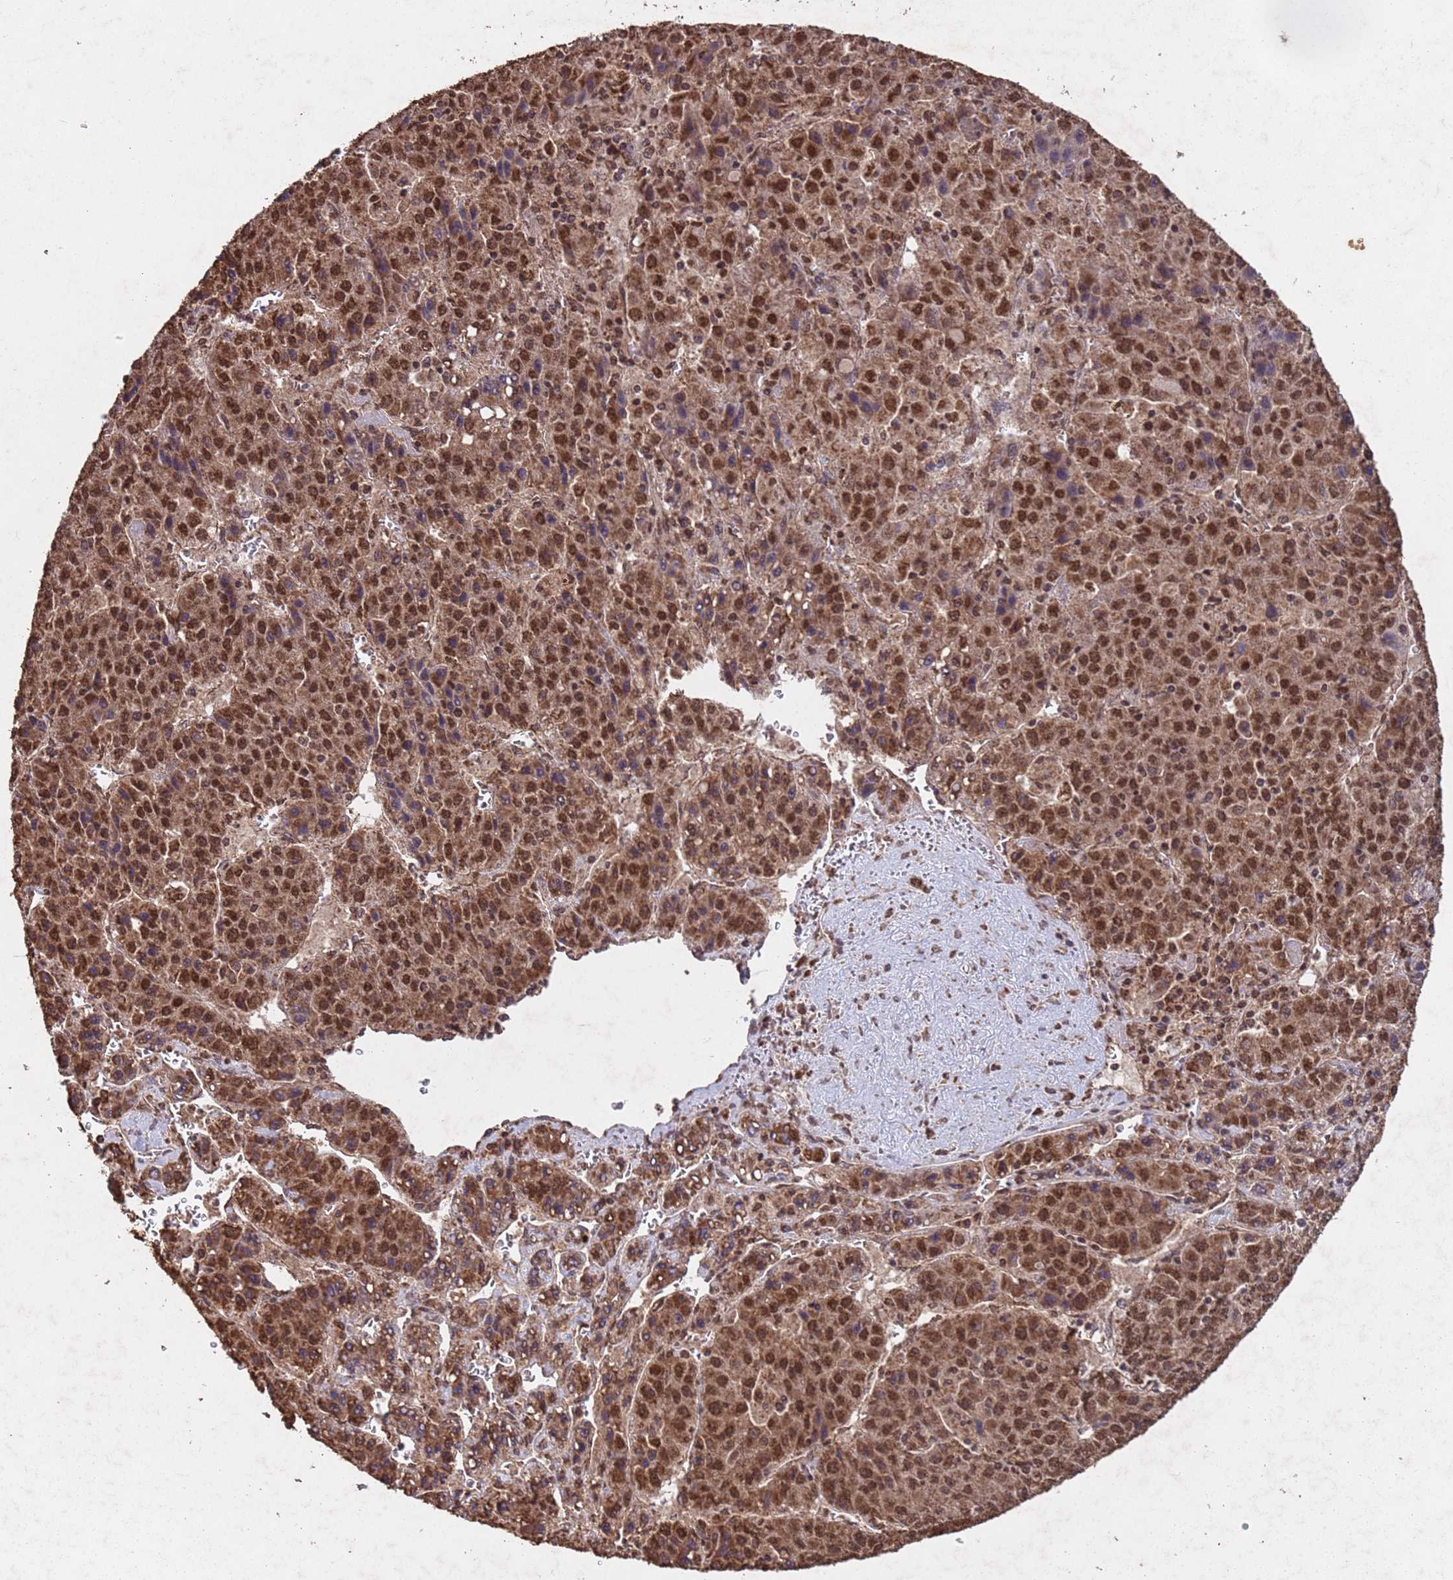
{"staining": {"intensity": "moderate", "quantity": ">75%", "location": "nuclear"}, "tissue": "liver cancer", "cell_type": "Tumor cells", "image_type": "cancer", "snomed": [{"axis": "morphology", "description": "Carcinoma, Hepatocellular, NOS"}, {"axis": "topography", "description": "Liver"}], "caption": "Moderate nuclear protein staining is present in about >75% of tumor cells in liver hepatocellular carcinoma.", "gene": "HDAC10", "patient": {"sex": "female", "age": 53}}